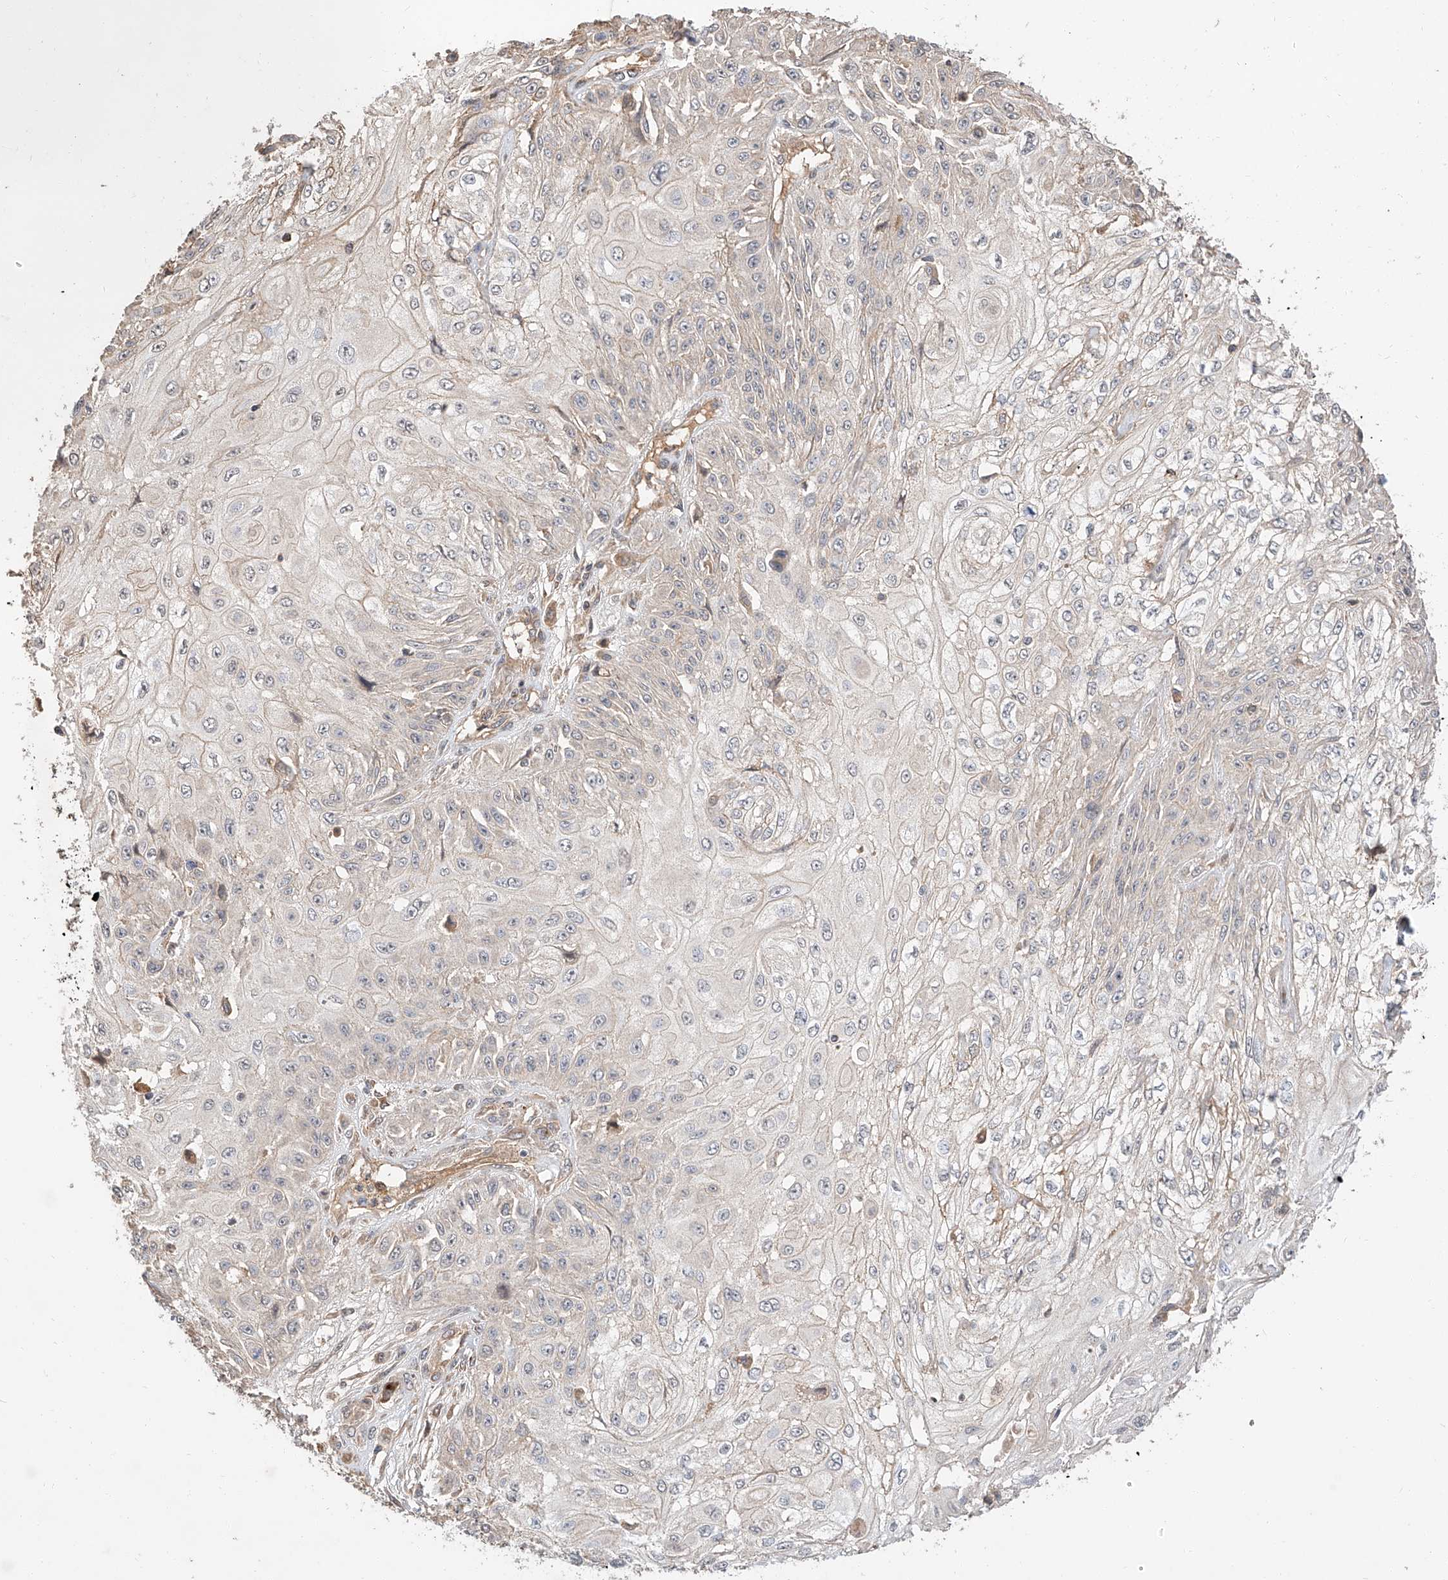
{"staining": {"intensity": "negative", "quantity": "none", "location": "none"}, "tissue": "skin cancer", "cell_type": "Tumor cells", "image_type": "cancer", "snomed": [{"axis": "morphology", "description": "Squamous cell carcinoma, NOS"}, {"axis": "morphology", "description": "Squamous cell carcinoma, metastatic, NOS"}, {"axis": "topography", "description": "Skin"}, {"axis": "topography", "description": "Lymph node"}], "caption": "There is no significant expression in tumor cells of metastatic squamous cell carcinoma (skin). The staining is performed using DAB brown chromogen with nuclei counter-stained in using hematoxylin.", "gene": "SUSD6", "patient": {"sex": "male", "age": 75}}